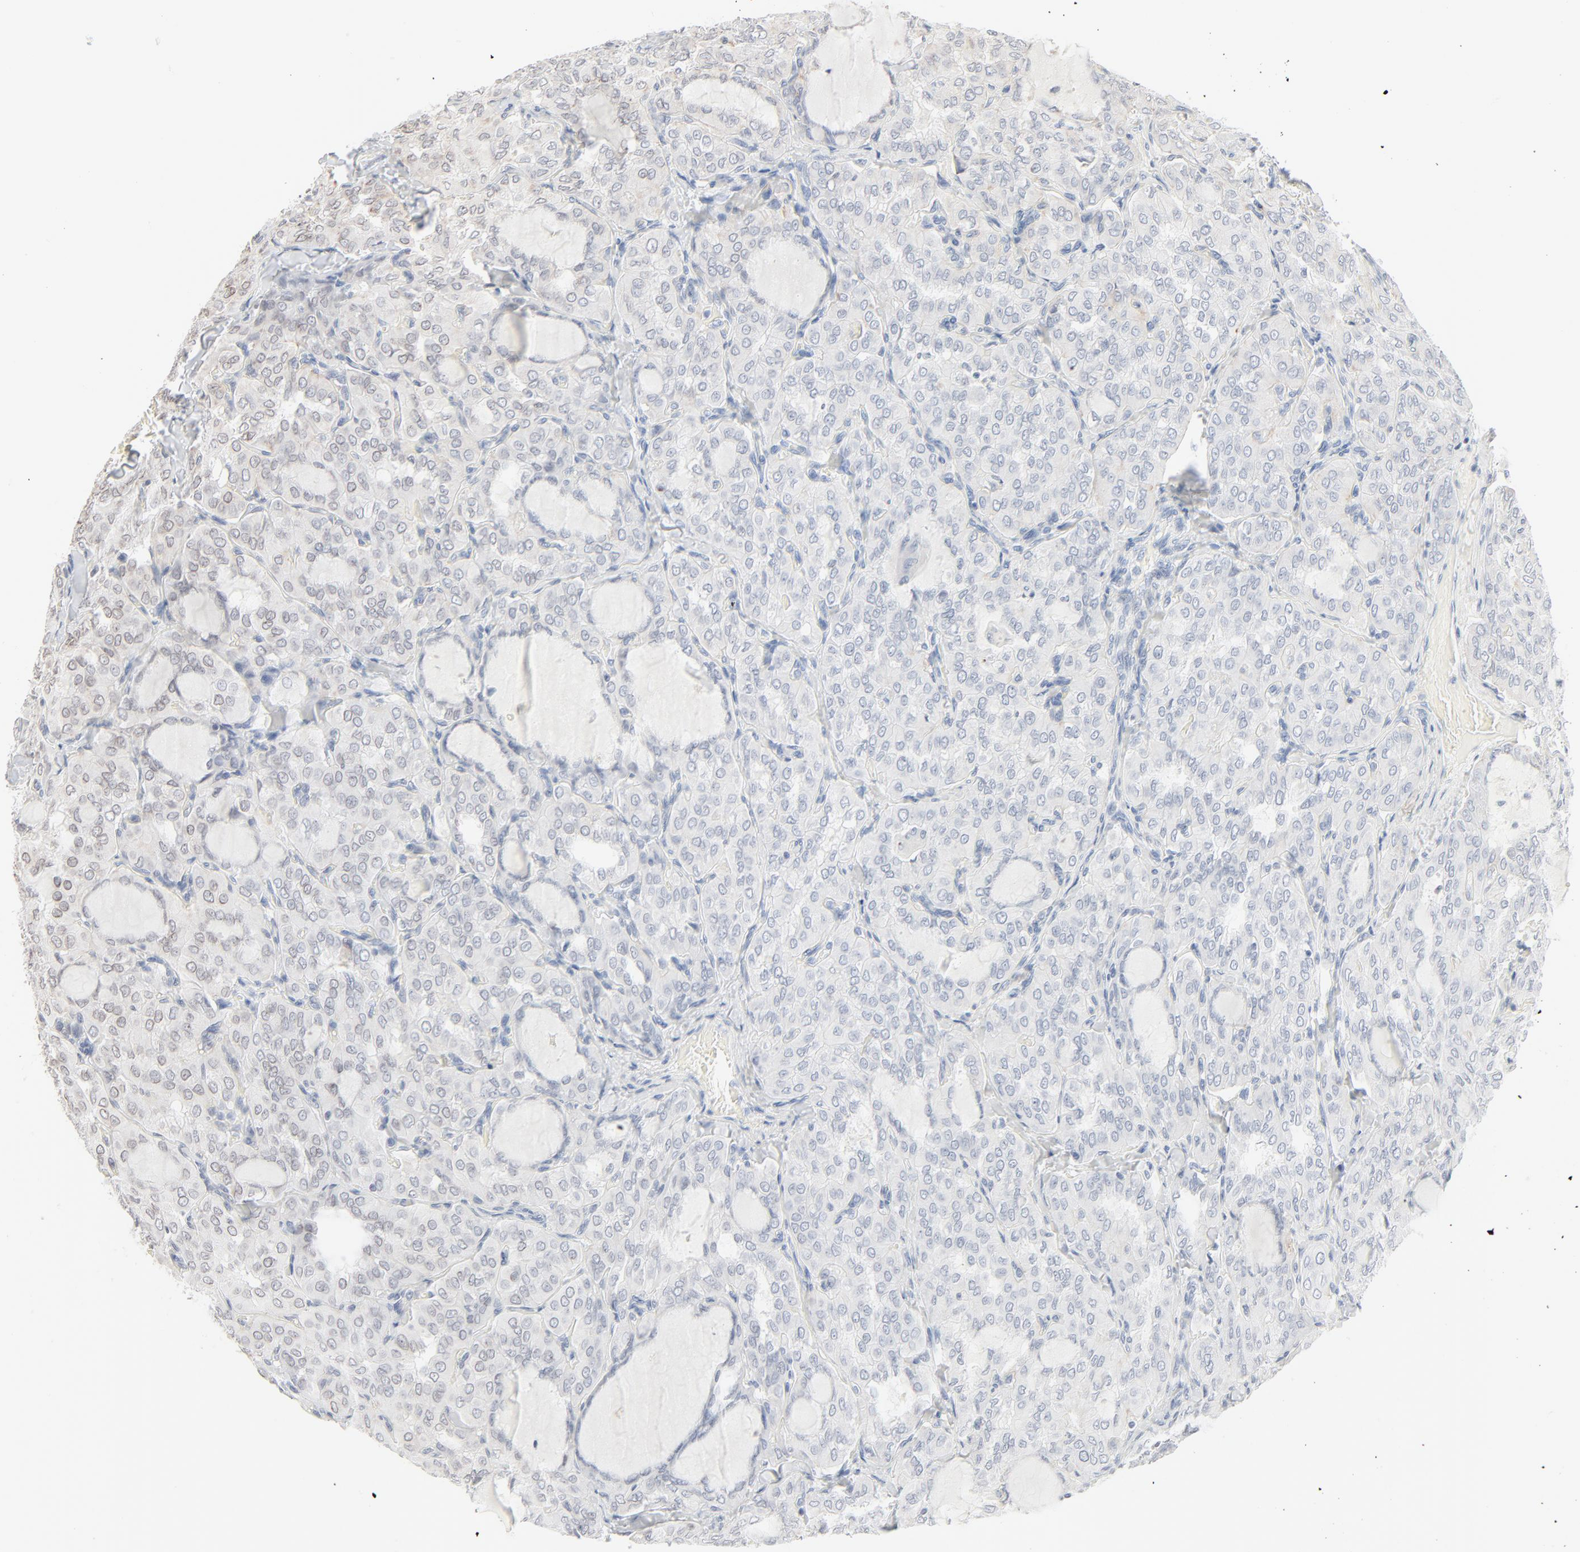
{"staining": {"intensity": "negative", "quantity": "none", "location": "none"}, "tissue": "thyroid cancer", "cell_type": "Tumor cells", "image_type": "cancer", "snomed": [{"axis": "morphology", "description": "Papillary adenocarcinoma, NOS"}, {"axis": "topography", "description": "Thyroid gland"}], "caption": "DAB immunohistochemical staining of human thyroid cancer (papillary adenocarcinoma) displays no significant positivity in tumor cells.", "gene": "MAD1L1", "patient": {"sex": "male", "age": 20}}